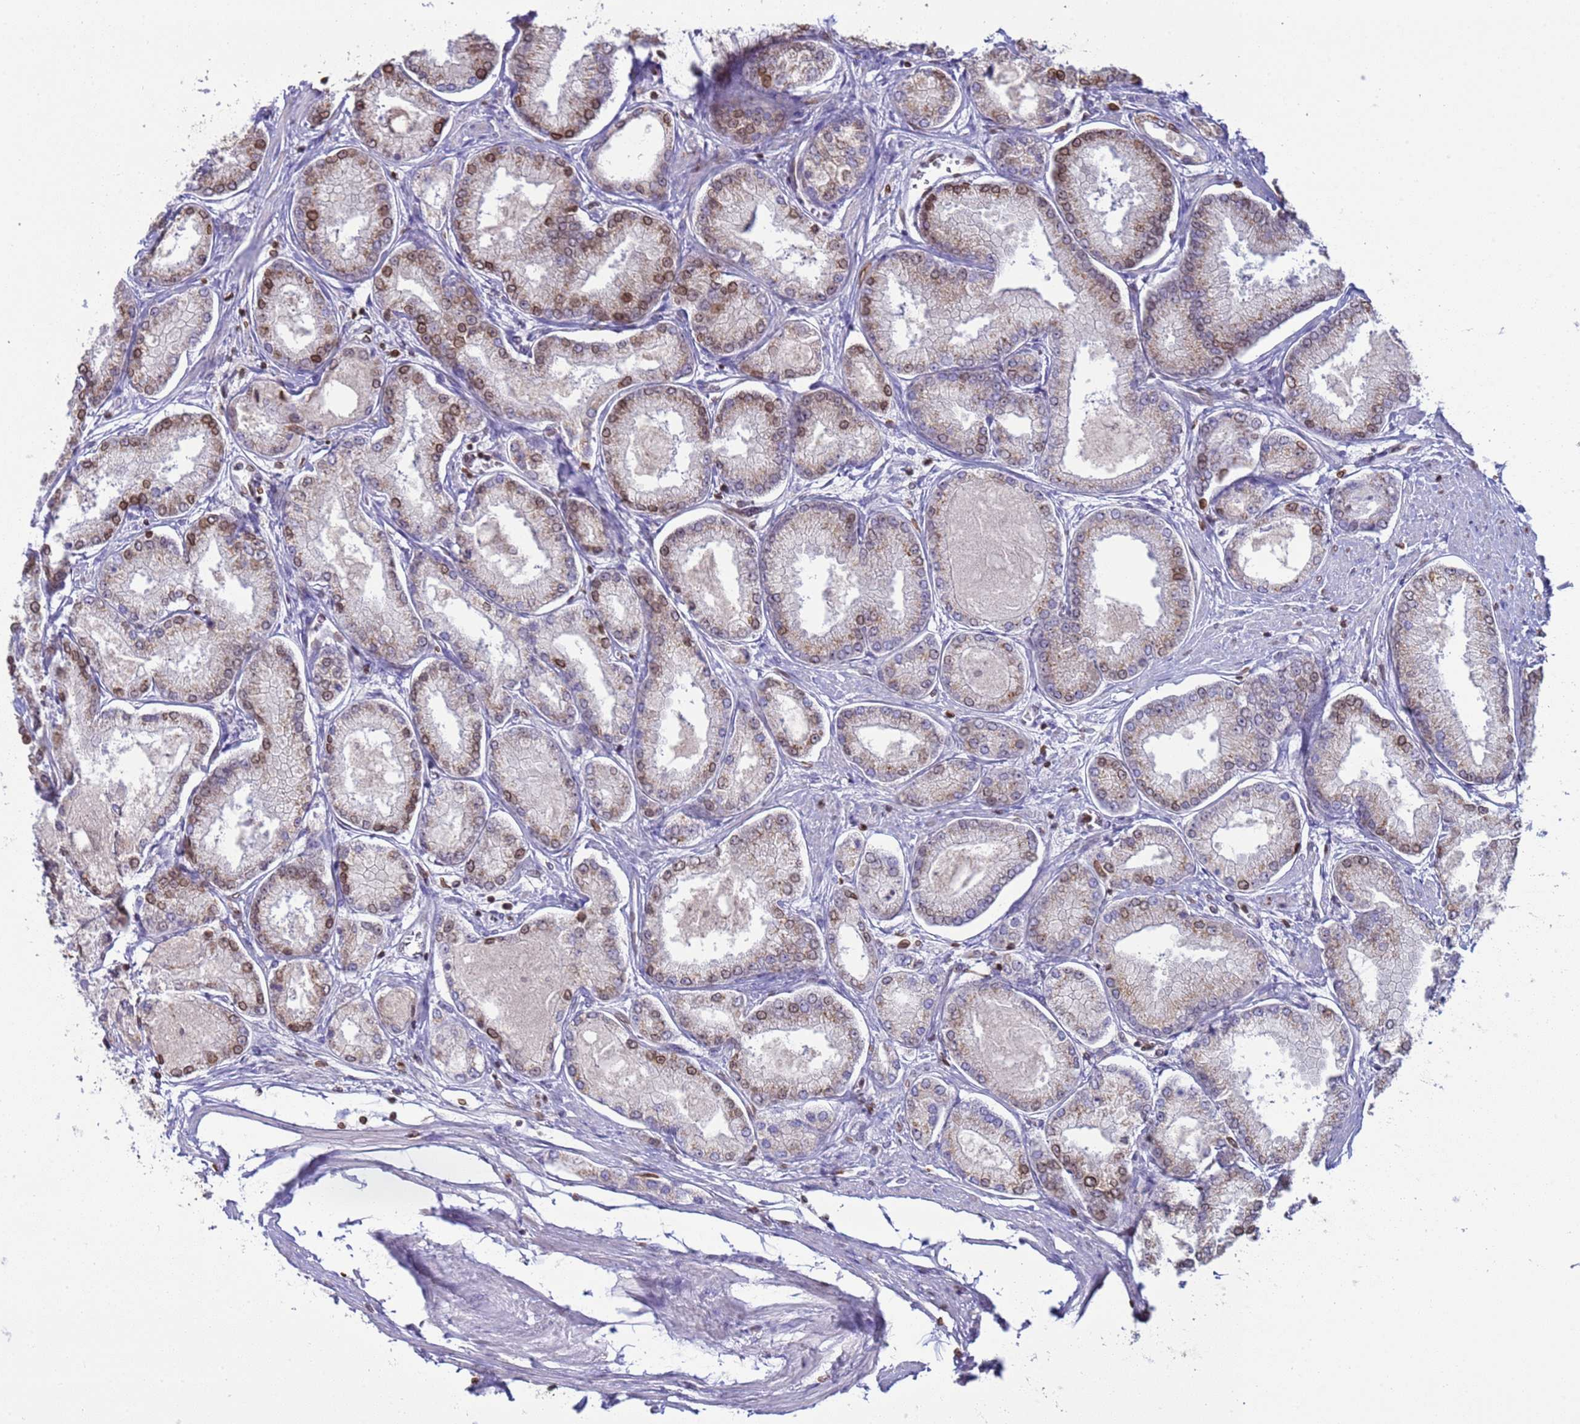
{"staining": {"intensity": "moderate", "quantity": "25%-75%", "location": "cytoplasmic/membranous,nuclear"}, "tissue": "prostate cancer", "cell_type": "Tumor cells", "image_type": "cancer", "snomed": [{"axis": "morphology", "description": "Adenocarcinoma, Low grade"}, {"axis": "topography", "description": "Prostate"}], "caption": "Approximately 25%-75% of tumor cells in human prostate cancer demonstrate moderate cytoplasmic/membranous and nuclear protein positivity as visualized by brown immunohistochemical staining.", "gene": "DHX37", "patient": {"sex": "male", "age": 74}}